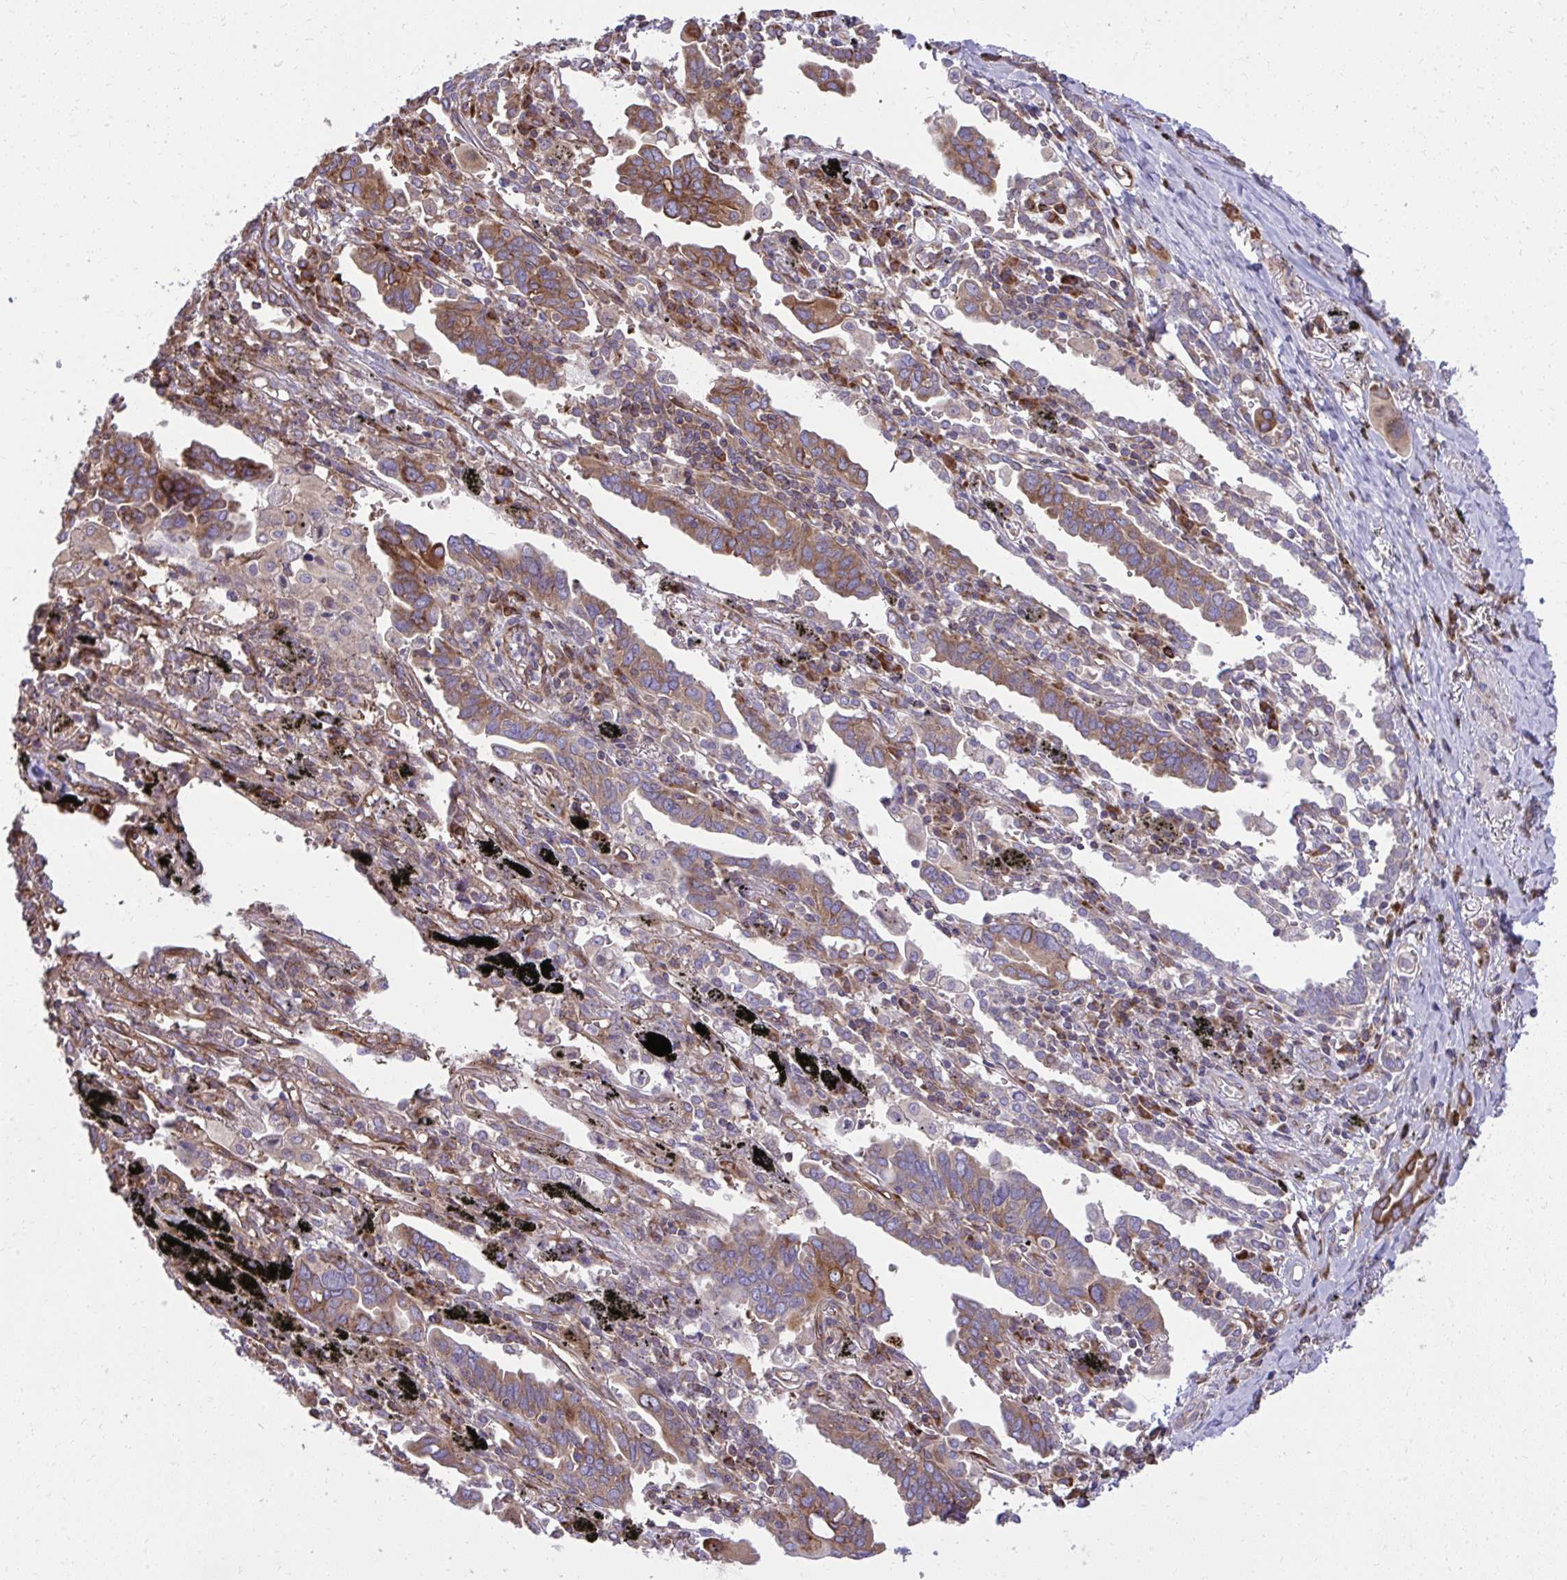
{"staining": {"intensity": "moderate", "quantity": ">75%", "location": "cytoplasmic/membranous"}, "tissue": "lung cancer", "cell_type": "Tumor cells", "image_type": "cancer", "snomed": [{"axis": "morphology", "description": "Adenocarcinoma, NOS"}, {"axis": "topography", "description": "Lung"}], "caption": "Protein expression analysis of lung cancer (adenocarcinoma) demonstrates moderate cytoplasmic/membranous positivity in about >75% of tumor cells. (DAB (3,3'-diaminobenzidine) IHC, brown staining for protein, blue staining for nuclei).", "gene": "NMNAT3", "patient": {"sex": "male", "age": 76}}